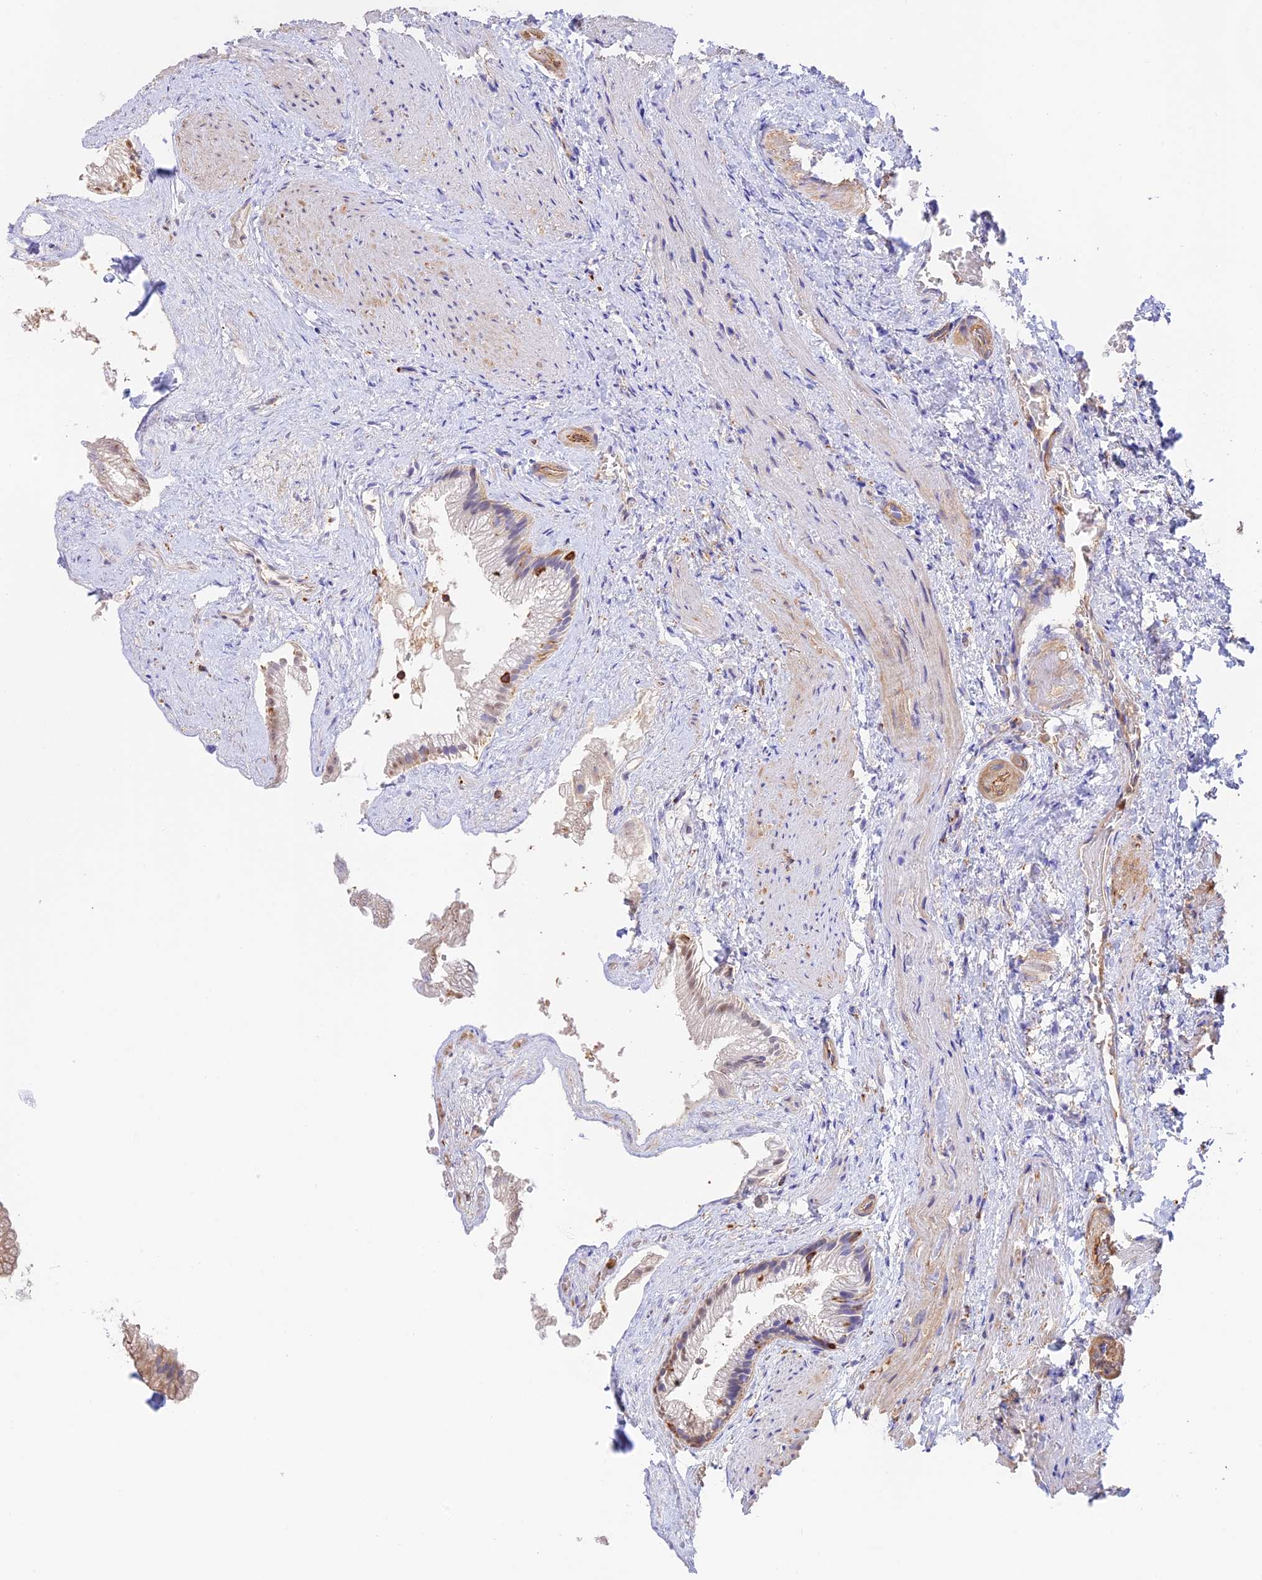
{"staining": {"intensity": "weak", "quantity": "25%-75%", "location": "cytoplasmic/membranous"}, "tissue": "gallbladder", "cell_type": "Glandular cells", "image_type": "normal", "snomed": [{"axis": "morphology", "description": "Normal tissue, NOS"}, {"axis": "morphology", "description": "Inflammation, NOS"}, {"axis": "topography", "description": "Gallbladder"}], "caption": "Protein expression analysis of benign human gallbladder reveals weak cytoplasmic/membranous positivity in approximately 25%-75% of glandular cells. The staining was performed using DAB (3,3'-diaminobenzidine) to visualize the protein expression in brown, while the nuclei were stained in blue with hematoxylin (Magnification: 20x).", "gene": "DENND1C", "patient": {"sex": "male", "age": 51}}